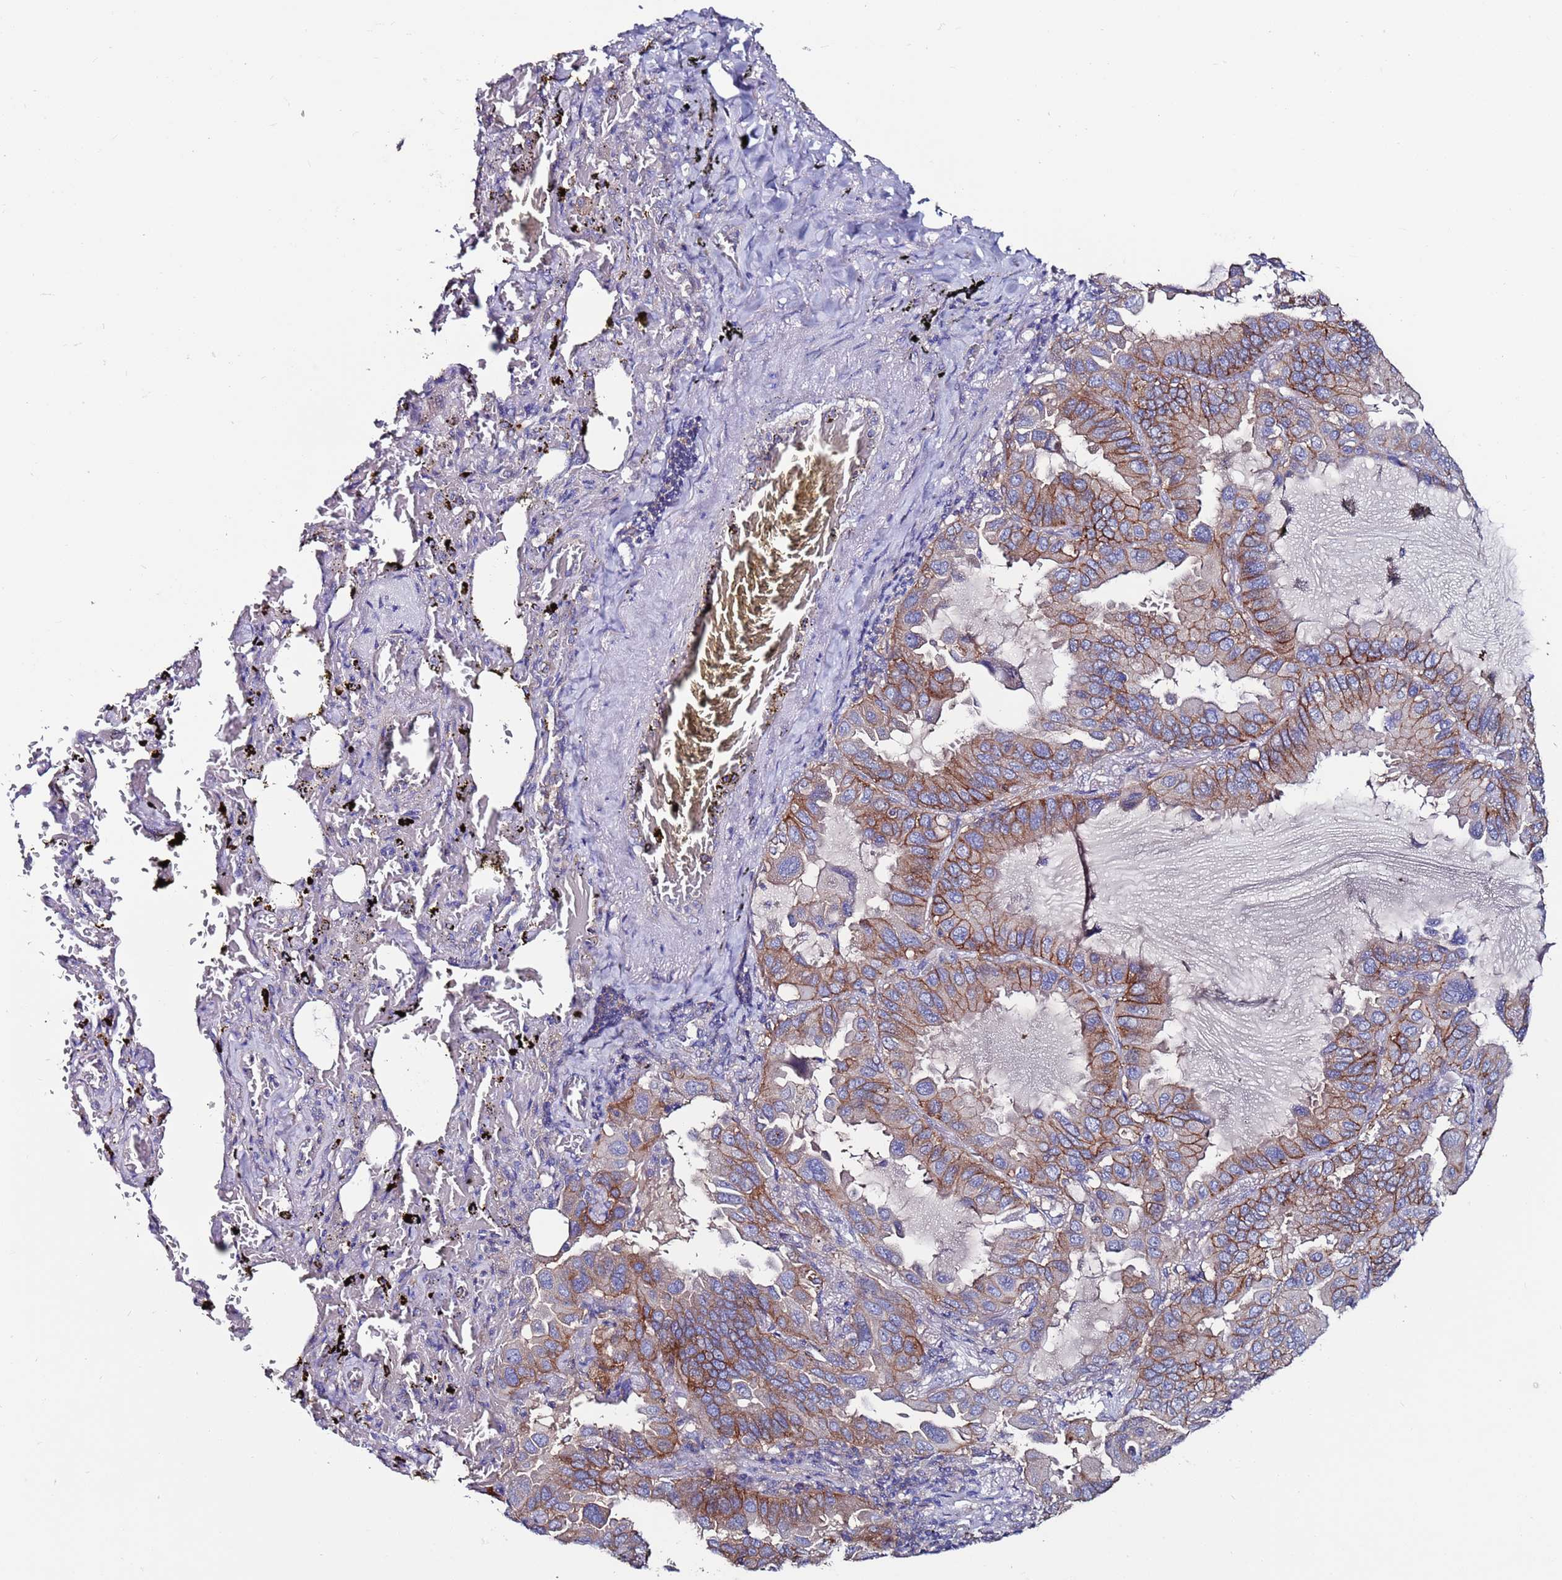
{"staining": {"intensity": "moderate", "quantity": ">75%", "location": "cytoplasmic/membranous"}, "tissue": "lung cancer", "cell_type": "Tumor cells", "image_type": "cancer", "snomed": [{"axis": "morphology", "description": "Adenocarcinoma, NOS"}, {"axis": "topography", "description": "Lung"}], "caption": "Tumor cells show medium levels of moderate cytoplasmic/membranous expression in about >75% of cells in lung cancer.", "gene": "KRTCAP3", "patient": {"sex": "male", "age": 64}}